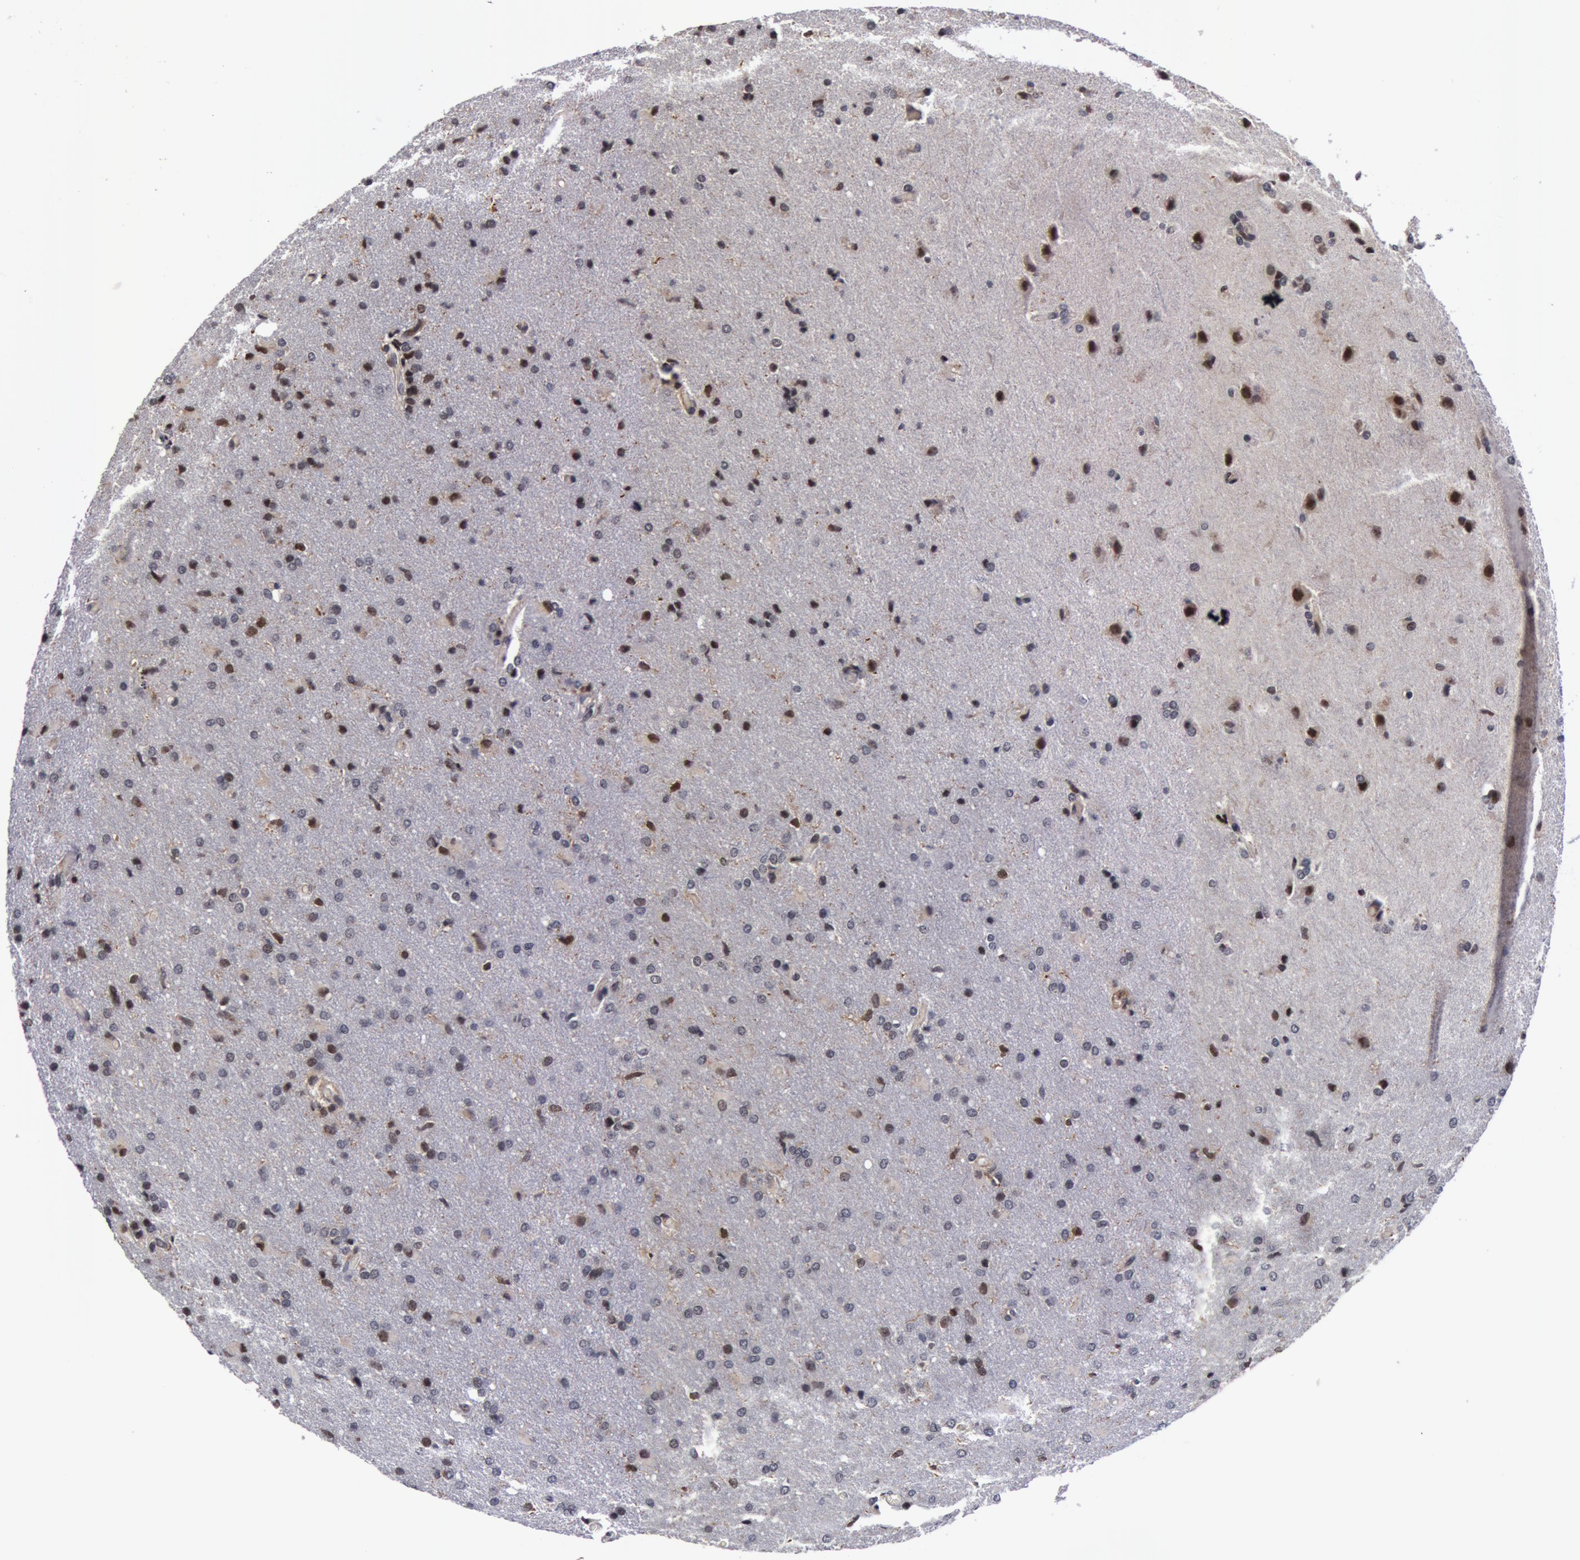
{"staining": {"intensity": "weak", "quantity": "25%-75%", "location": "nuclear"}, "tissue": "glioma", "cell_type": "Tumor cells", "image_type": "cancer", "snomed": [{"axis": "morphology", "description": "Glioma, malignant, High grade"}, {"axis": "topography", "description": "Brain"}], "caption": "Human glioma stained for a protein (brown) demonstrates weak nuclear positive staining in about 25%-75% of tumor cells.", "gene": "ZNF350", "patient": {"sex": "male", "age": 68}}